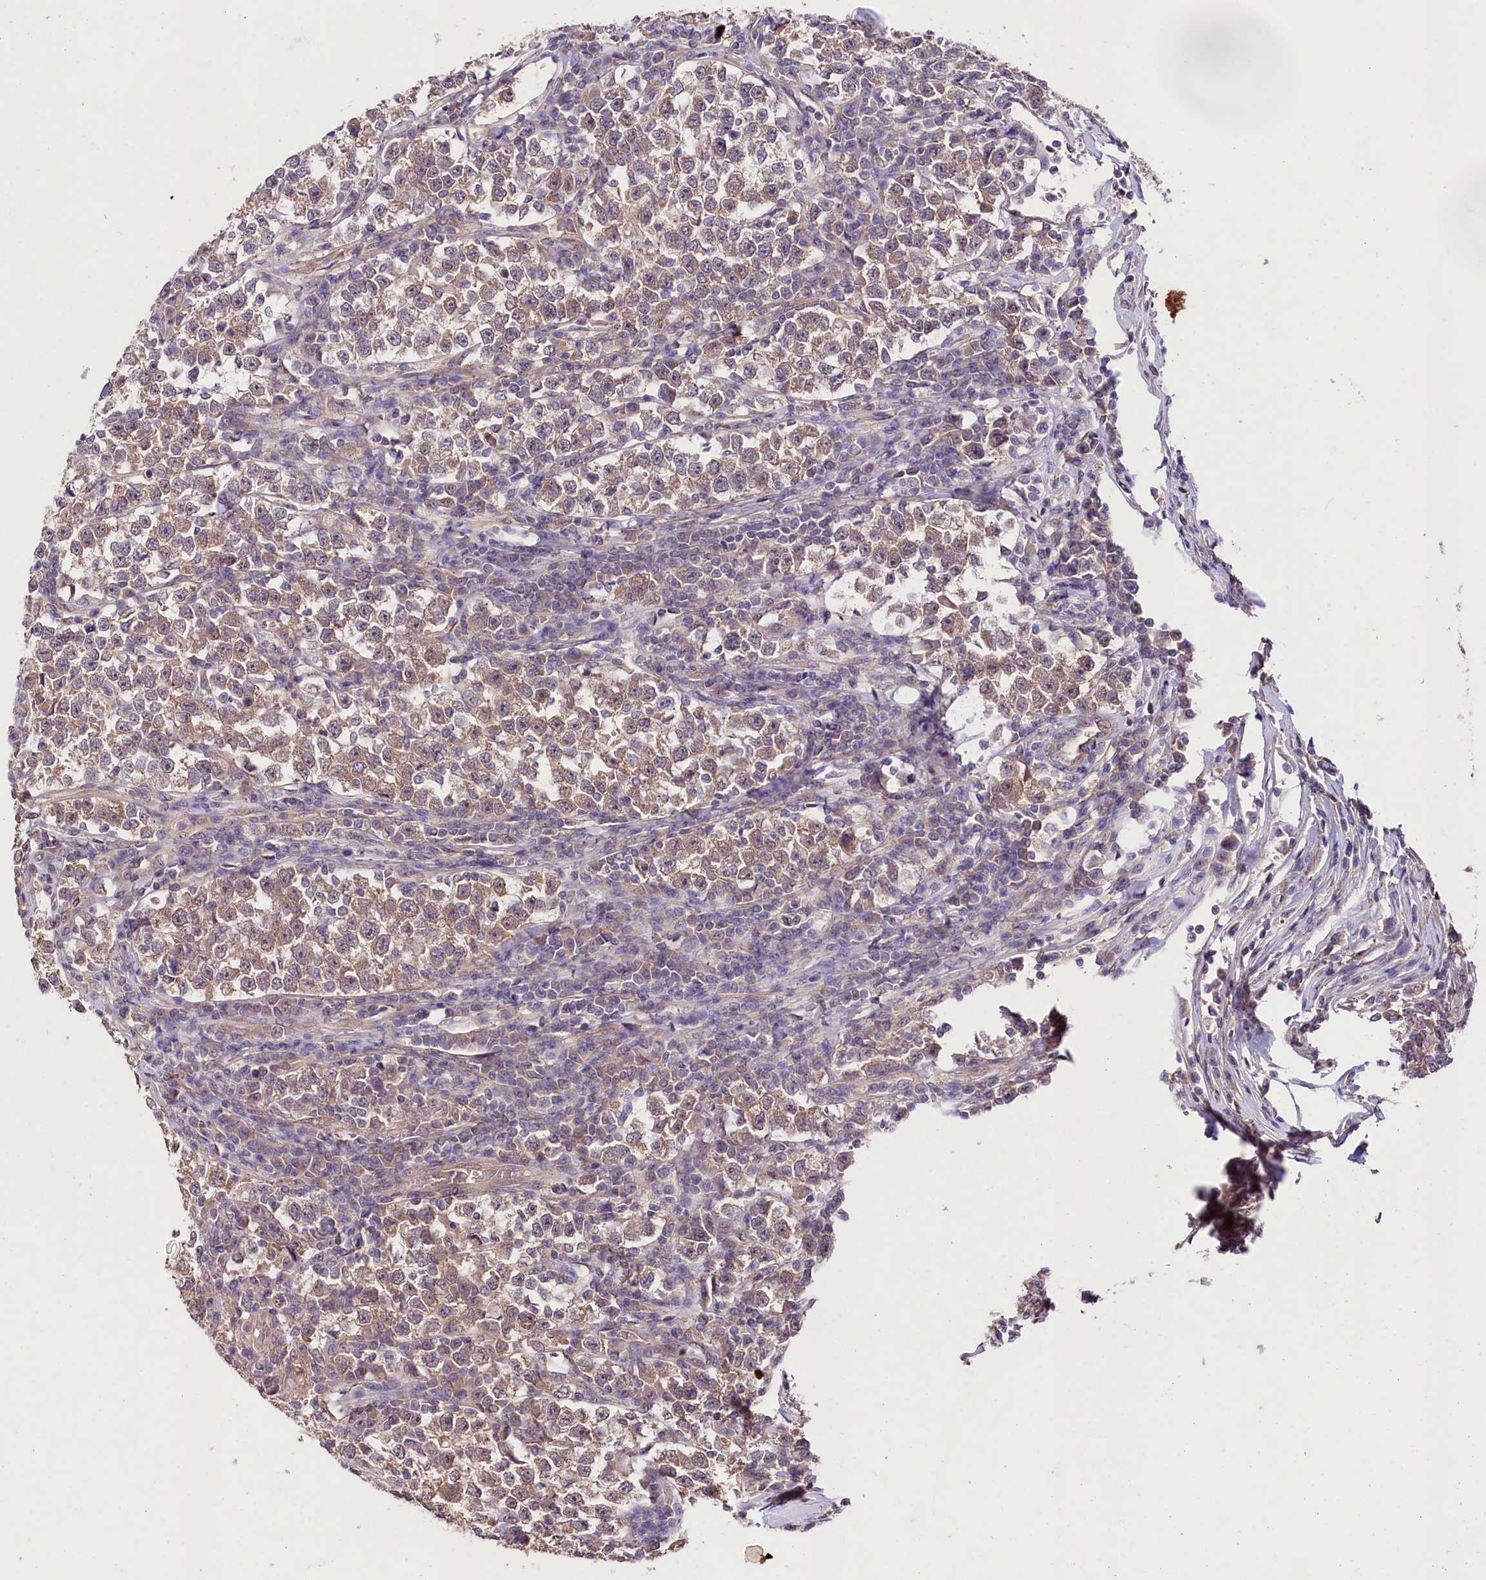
{"staining": {"intensity": "weak", "quantity": ">75%", "location": "cytoplasmic/membranous"}, "tissue": "testis cancer", "cell_type": "Tumor cells", "image_type": "cancer", "snomed": [{"axis": "morphology", "description": "Normal tissue, NOS"}, {"axis": "morphology", "description": "Seminoma, NOS"}, {"axis": "topography", "description": "Testis"}], "caption": "Weak cytoplasmic/membranous protein staining is present in about >75% of tumor cells in seminoma (testis).", "gene": "PHLDB1", "patient": {"sex": "male", "age": 43}}